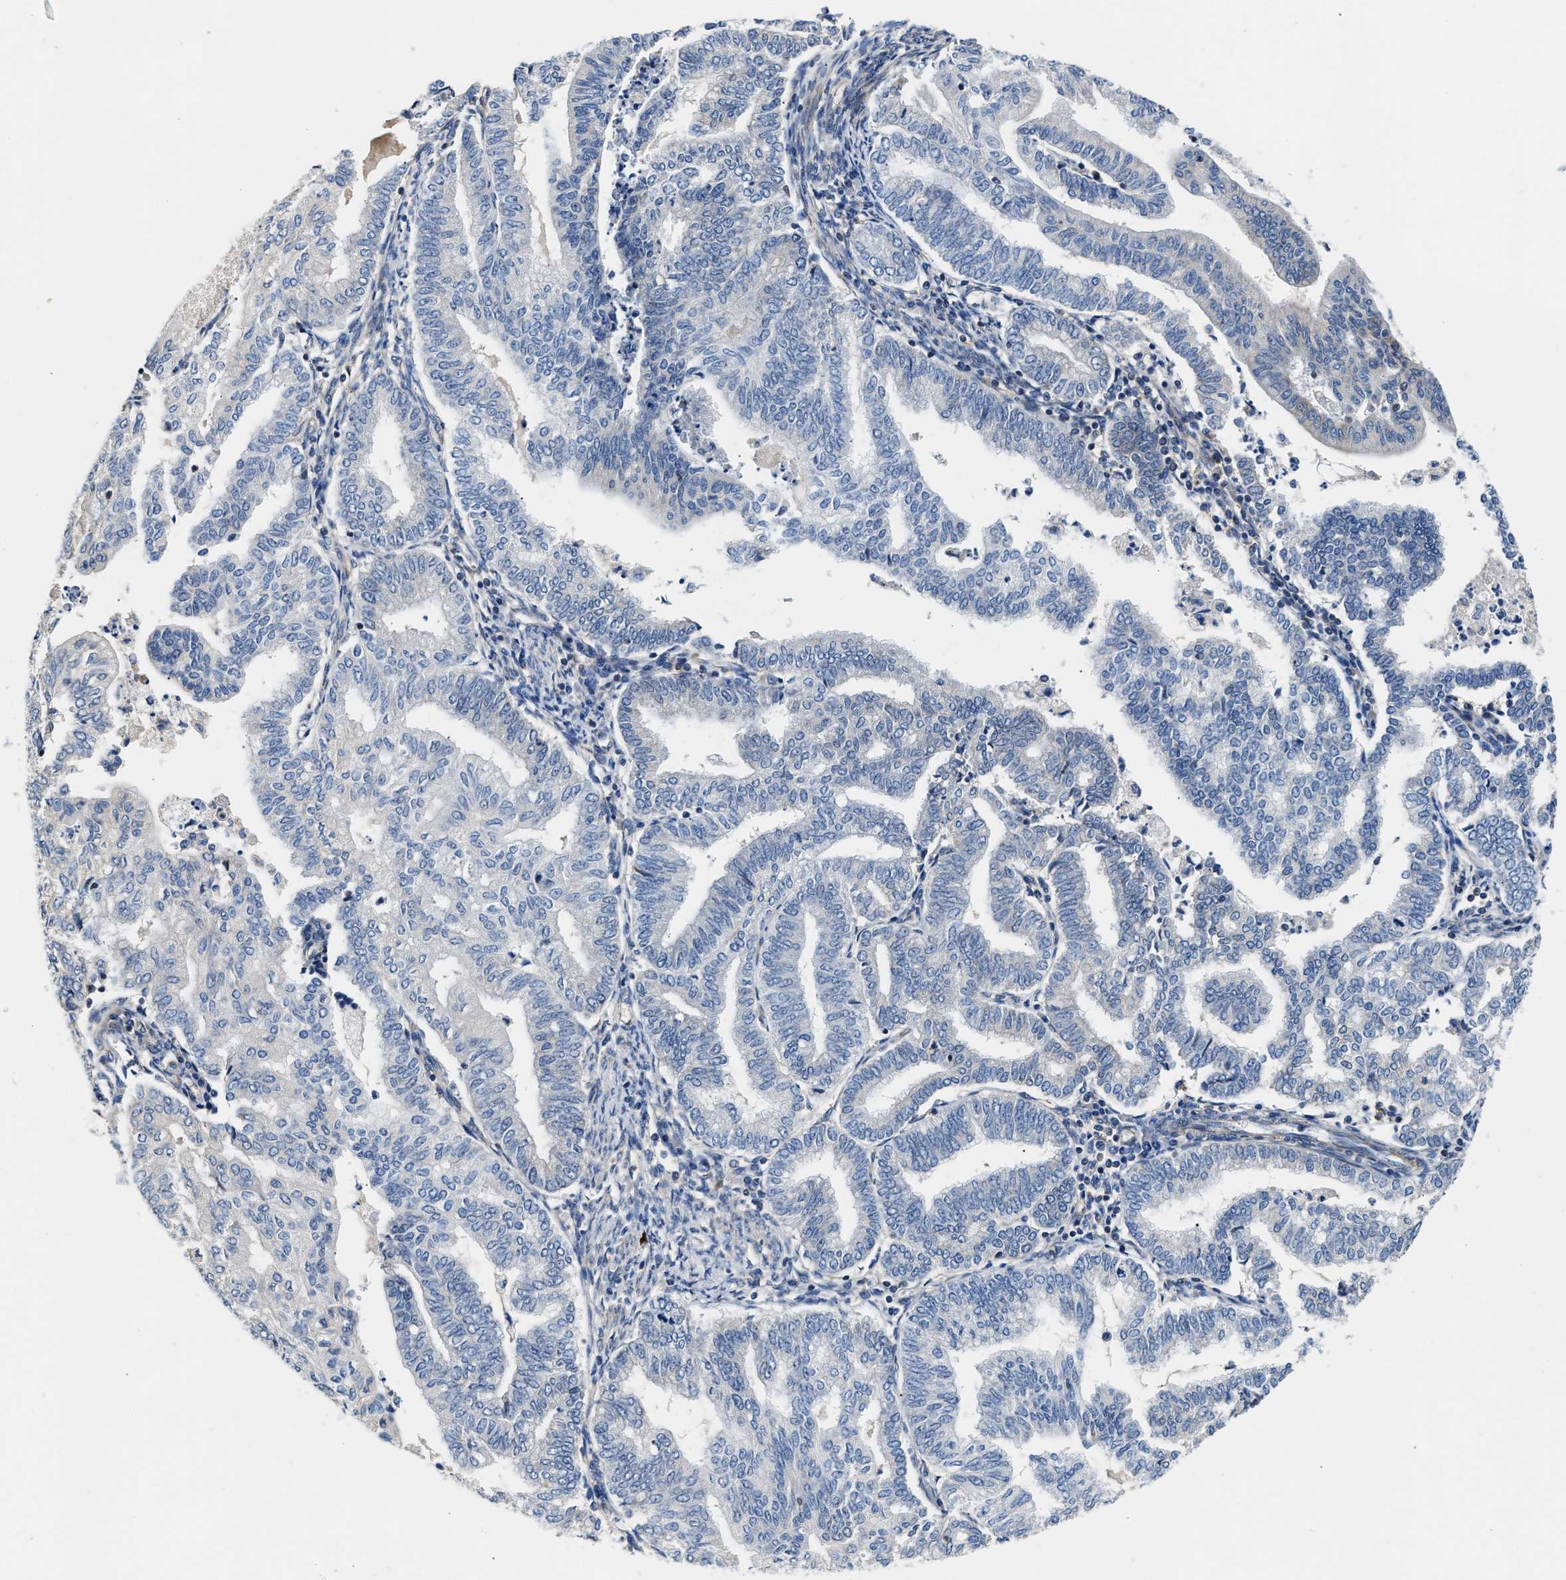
{"staining": {"intensity": "negative", "quantity": "none", "location": "none"}, "tissue": "endometrial cancer", "cell_type": "Tumor cells", "image_type": "cancer", "snomed": [{"axis": "morphology", "description": "Polyp, NOS"}, {"axis": "morphology", "description": "Adenocarcinoma, NOS"}, {"axis": "morphology", "description": "Adenoma, NOS"}, {"axis": "topography", "description": "Endometrium"}], "caption": "Tumor cells are negative for protein expression in human endometrial cancer.", "gene": "TEX2", "patient": {"sex": "female", "age": 79}}